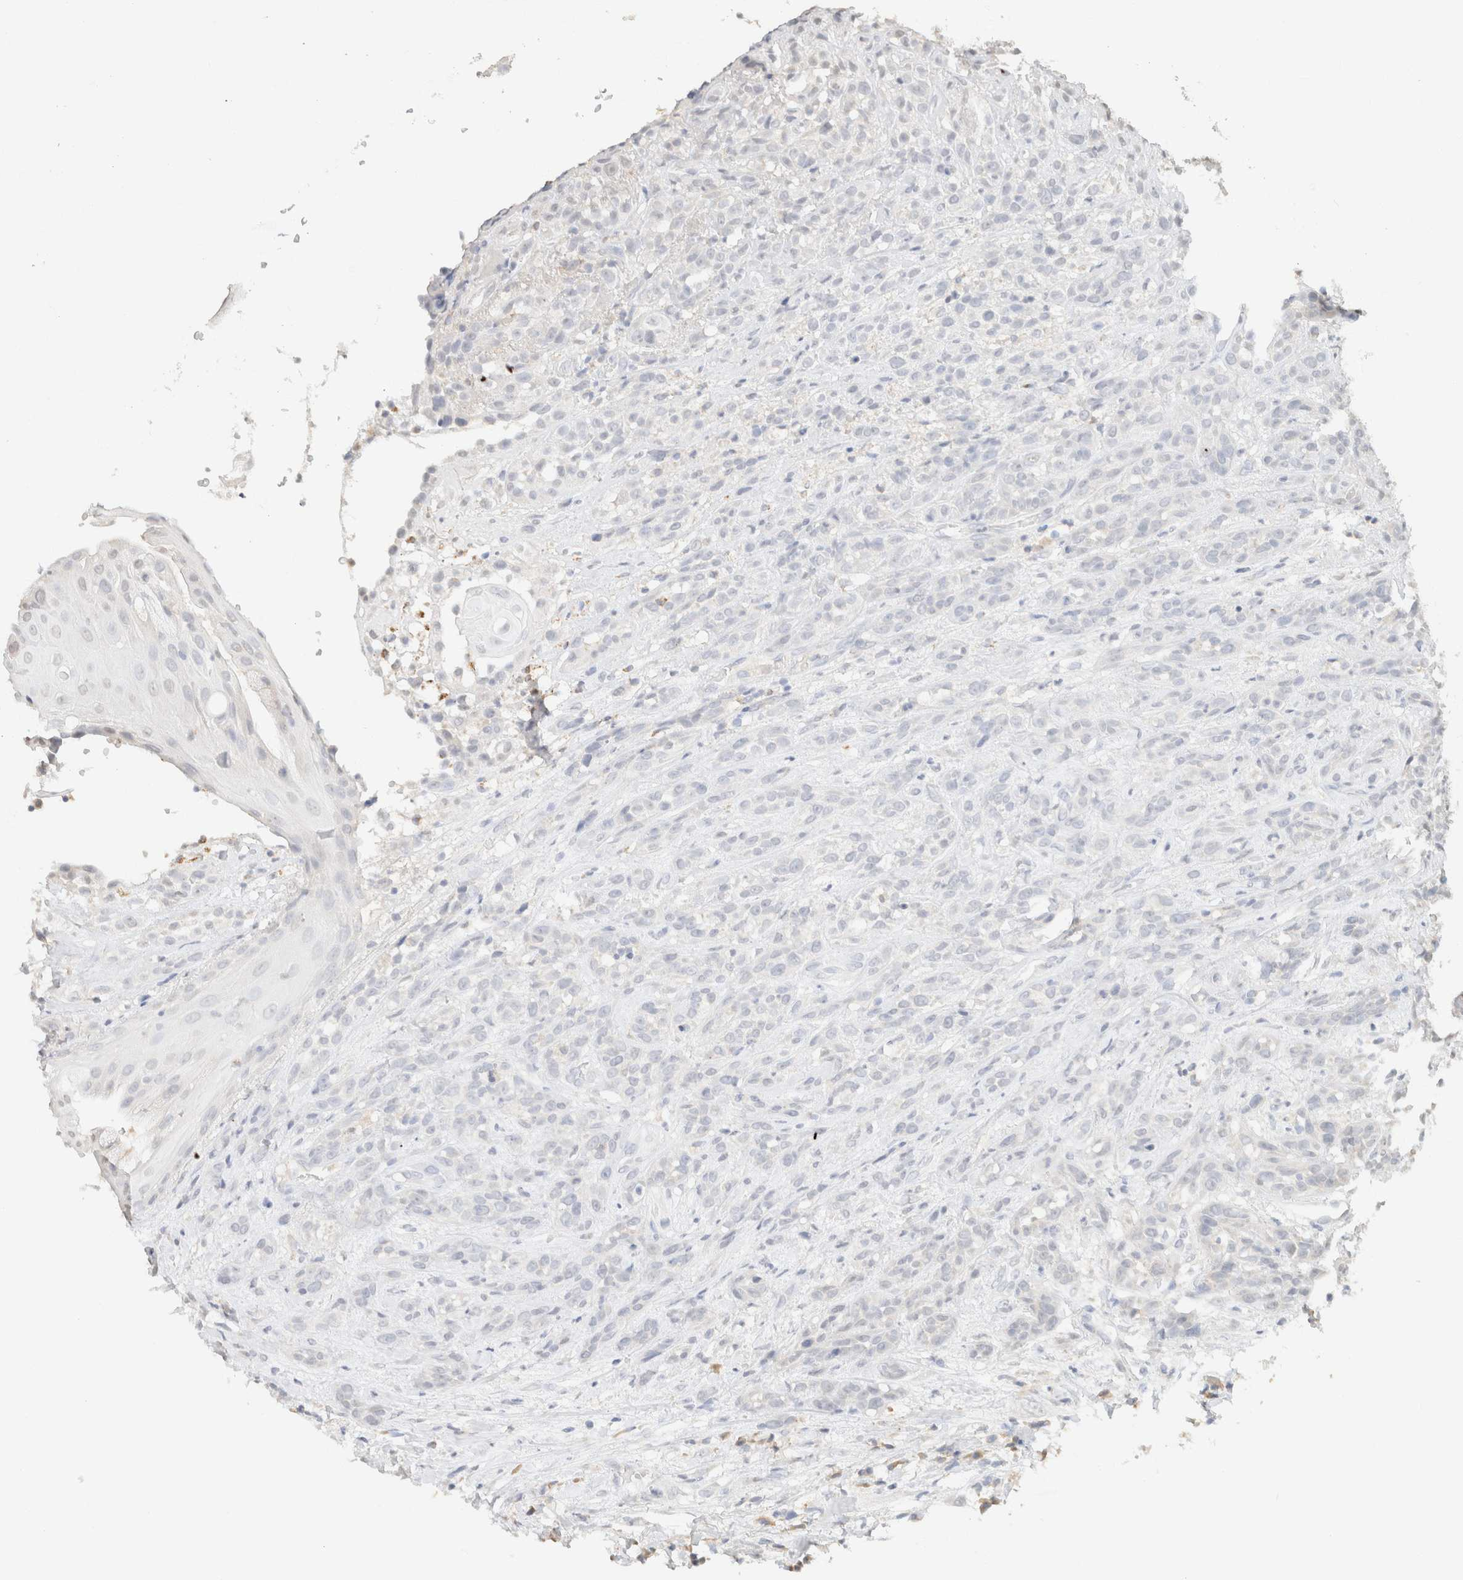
{"staining": {"intensity": "negative", "quantity": "none", "location": "none"}, "tissue": "head and neck cancer", "cell_type": "Tumor cells", "image_type": "cancer", "snomed": [{"axis": "morphology", "description": "Normal tissue, NOS"}, {"axis": "morphology", "description": "Squamous cell carcinoma, NOS"}, {"axis": "topography", "description": "Cartilage tissue"}, {"axis": "topography", "description": "Head-Neck"}], "caption": "DAB (3,3'-diaminobenzidine) immunohistochemical staining of human head and neck cancer (squamous cell carcinoma) reveals no significant staining in tumor cells.", "gene": "CPA1", "patient": {"sex": "male", "age": 62}}